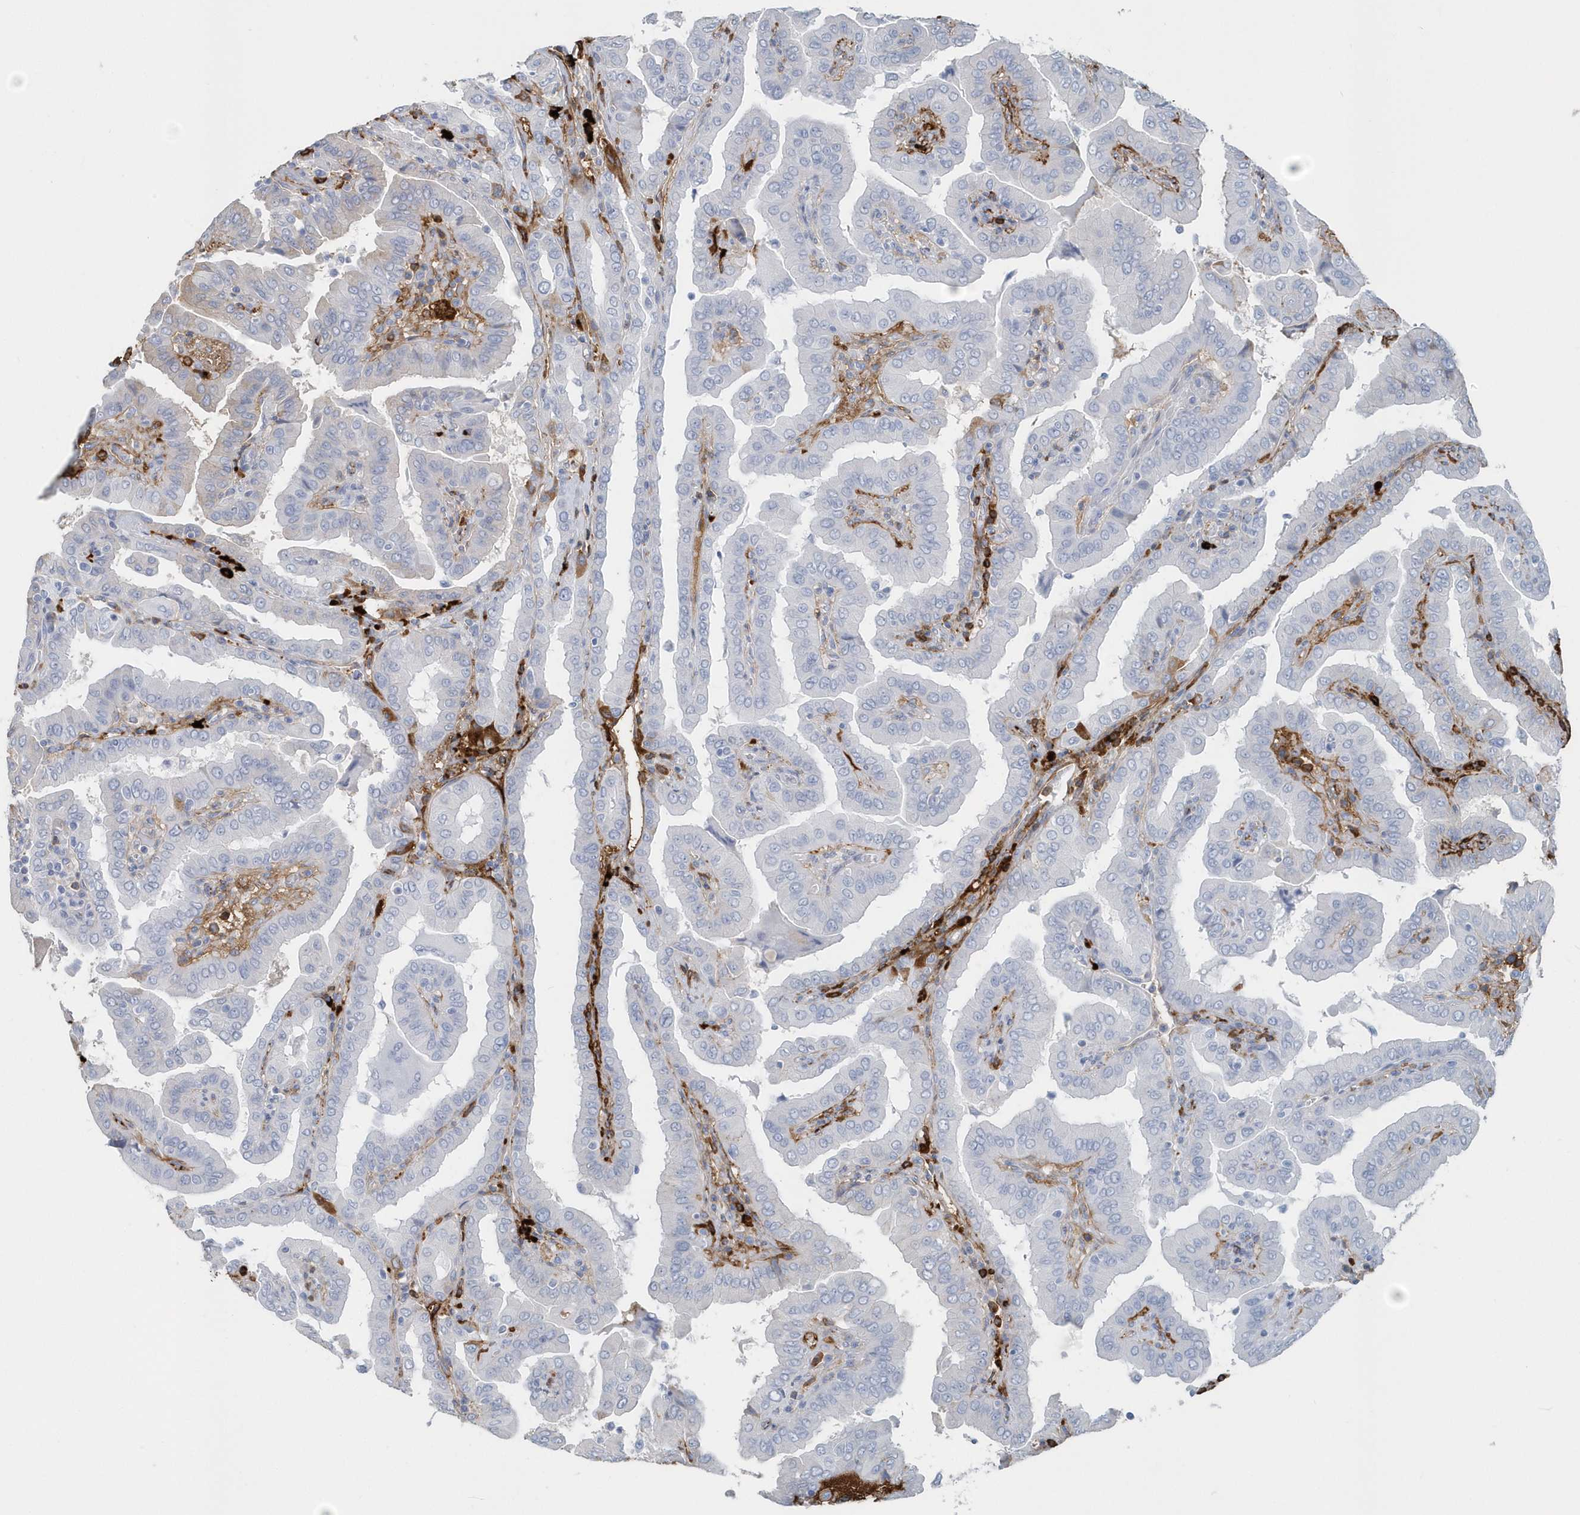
{"staining": {"intensity": "negative", "quantity": "none", "location": "none"}, "tissue": "thyroid cancer", "cell_type": "Tumor cells", "image_type": "cancer", "snomed": [{"axis": "morphology", "description": "Papillary adenocarcinoma, NOS"}, {"axis": "topography", "description": "Thyroid gland"}], "caption": "A histopathology image of human thyroid papillary adenocarcinoma is negative for staining in tumor cells. The staining was performed using DAB (3,3'-diaminobenzidine) to visualize the protein expression in brown, while the nuclei were stained in blue with hematoxylin (Magnification: 20x).", "gene": "JCHAIN", "patient": {"sex": "male", "age": 33}}